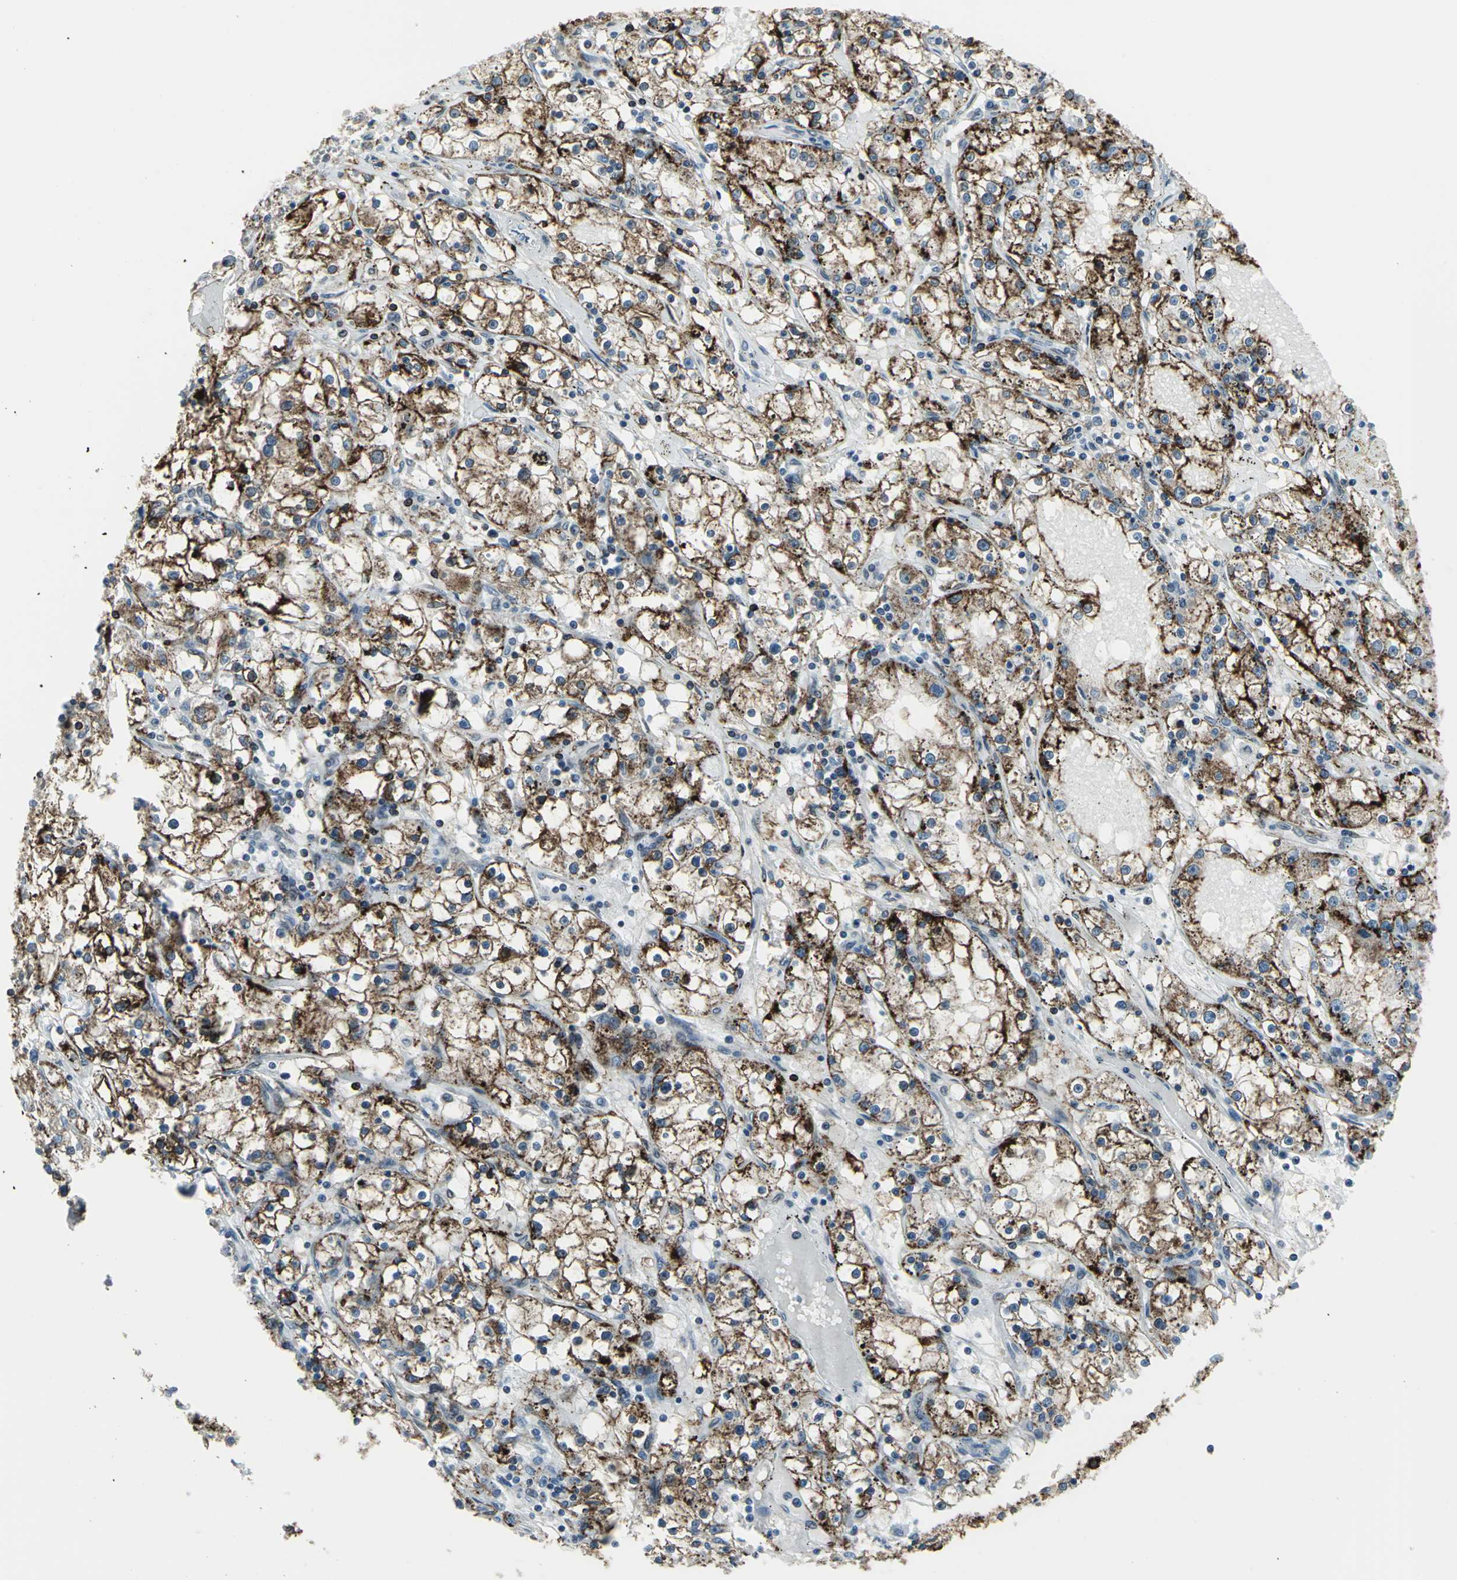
{"staining": {"intensity": "strong", "quantity": ">75%", "location": "cytoplasmic/membranous"}, "tissue": "renal cancer", "cell_type": "Tumor cells", "image_type": "cancer", "snomed": [{"axis": "morphology", "description": "Adenocarcinoma, NOS"}, {"axis": "topography", "description": "Kidney"}], "caption": "Tumor cells exhibit high levels of strong cytoplasmic/membranous staining in approximately >75% of cells in human renal cancer (adenocarcinoma).", "gene": "SNUPN", "patient": {"sex": "male", "age": 56}}